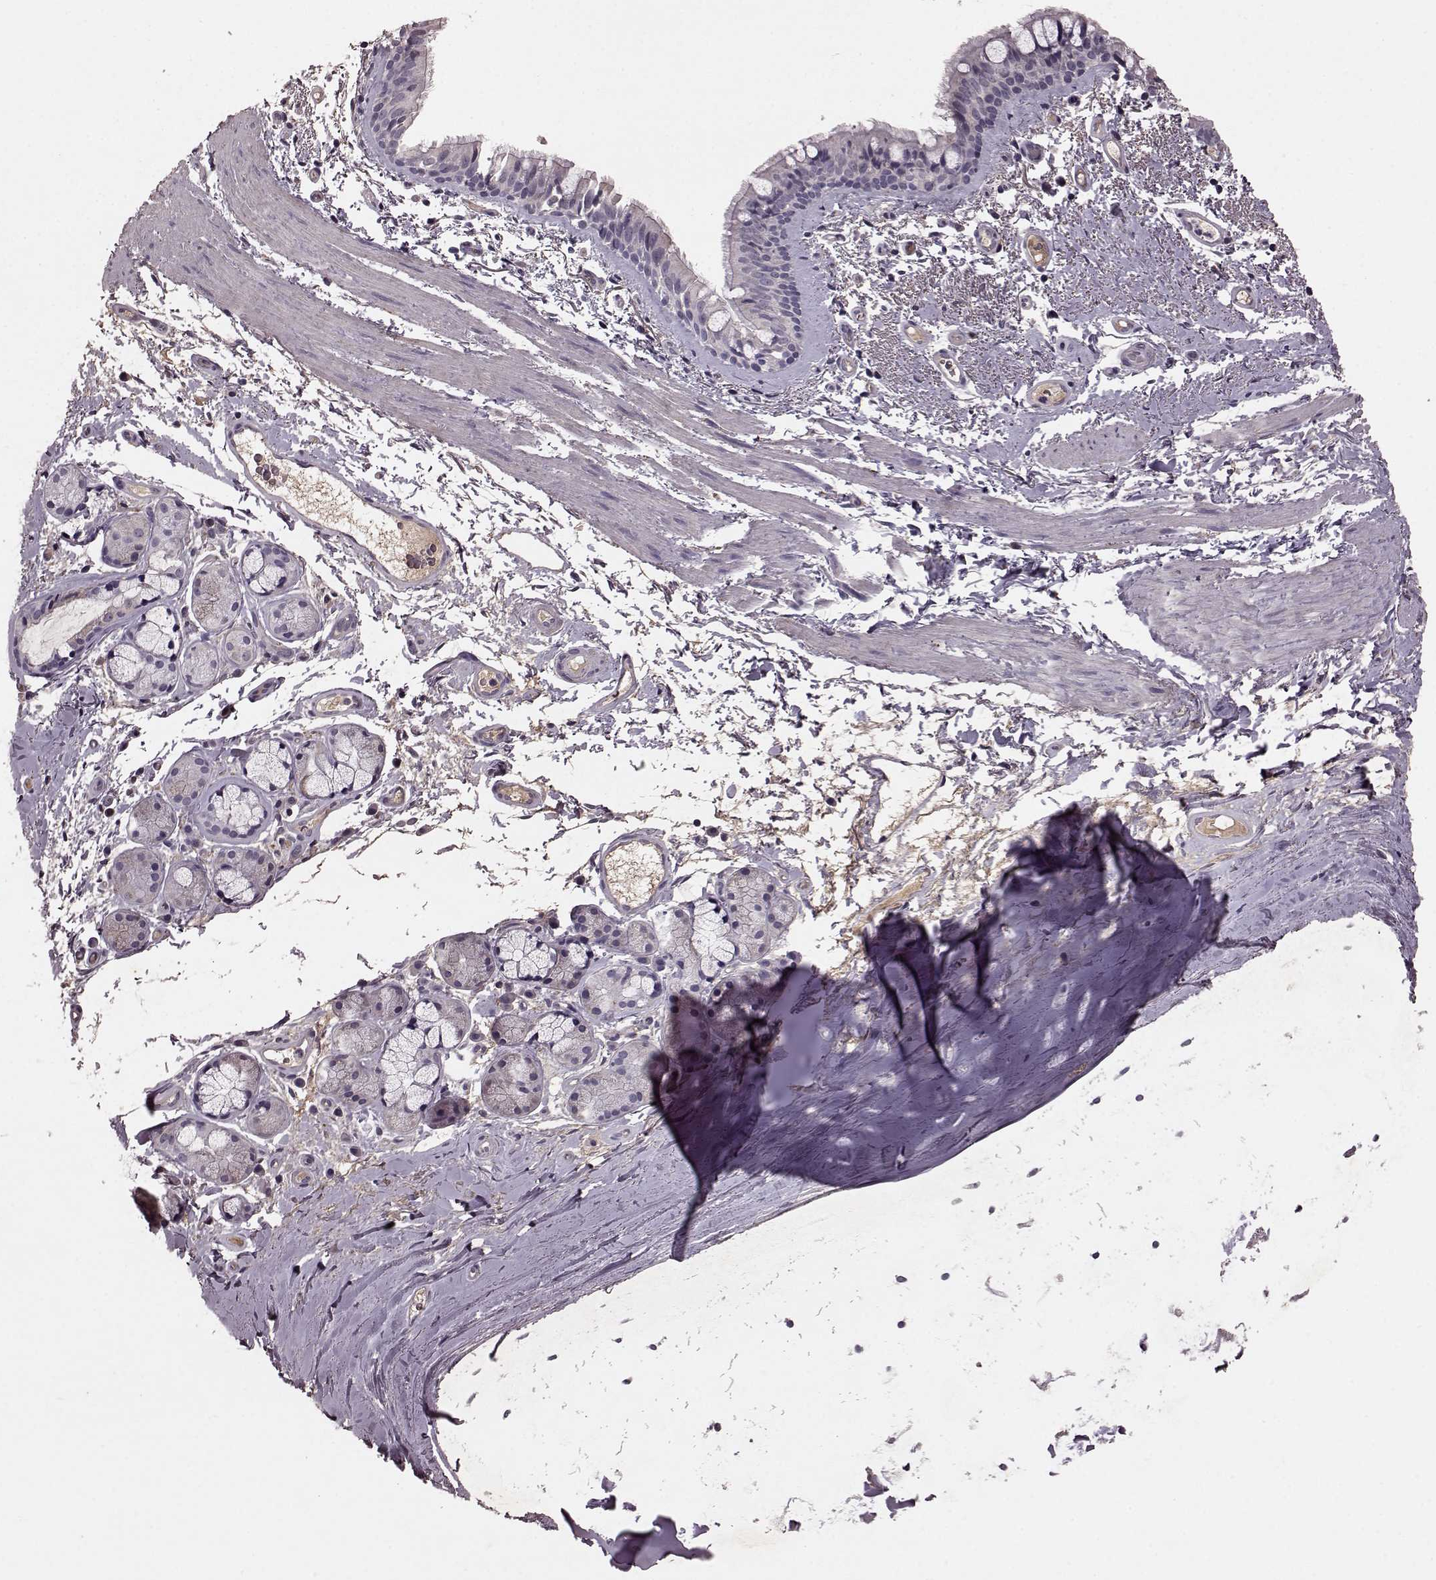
{"staining": {"intensity": "negative", "quantity": "none", "location": "none"}, "tissue": "bronchus", "cell_type": "Respiratory epithelial cells", "image_type": "normal", "snomed": [{"axis": "morphology", "description": "Normal tissue, NOS"}, {"axis": "topography", "description": "Bronchus"}], "caption": "Immunohistochemistry (IHC) image of normal bronchus: bronchus stained with DAB (3,3'-diaminobenzidine) displays no significant protein staining in respiratory epithelial cells.", "gene": "FRRS1L", "patient": {"sex": "female", "age": 64}}